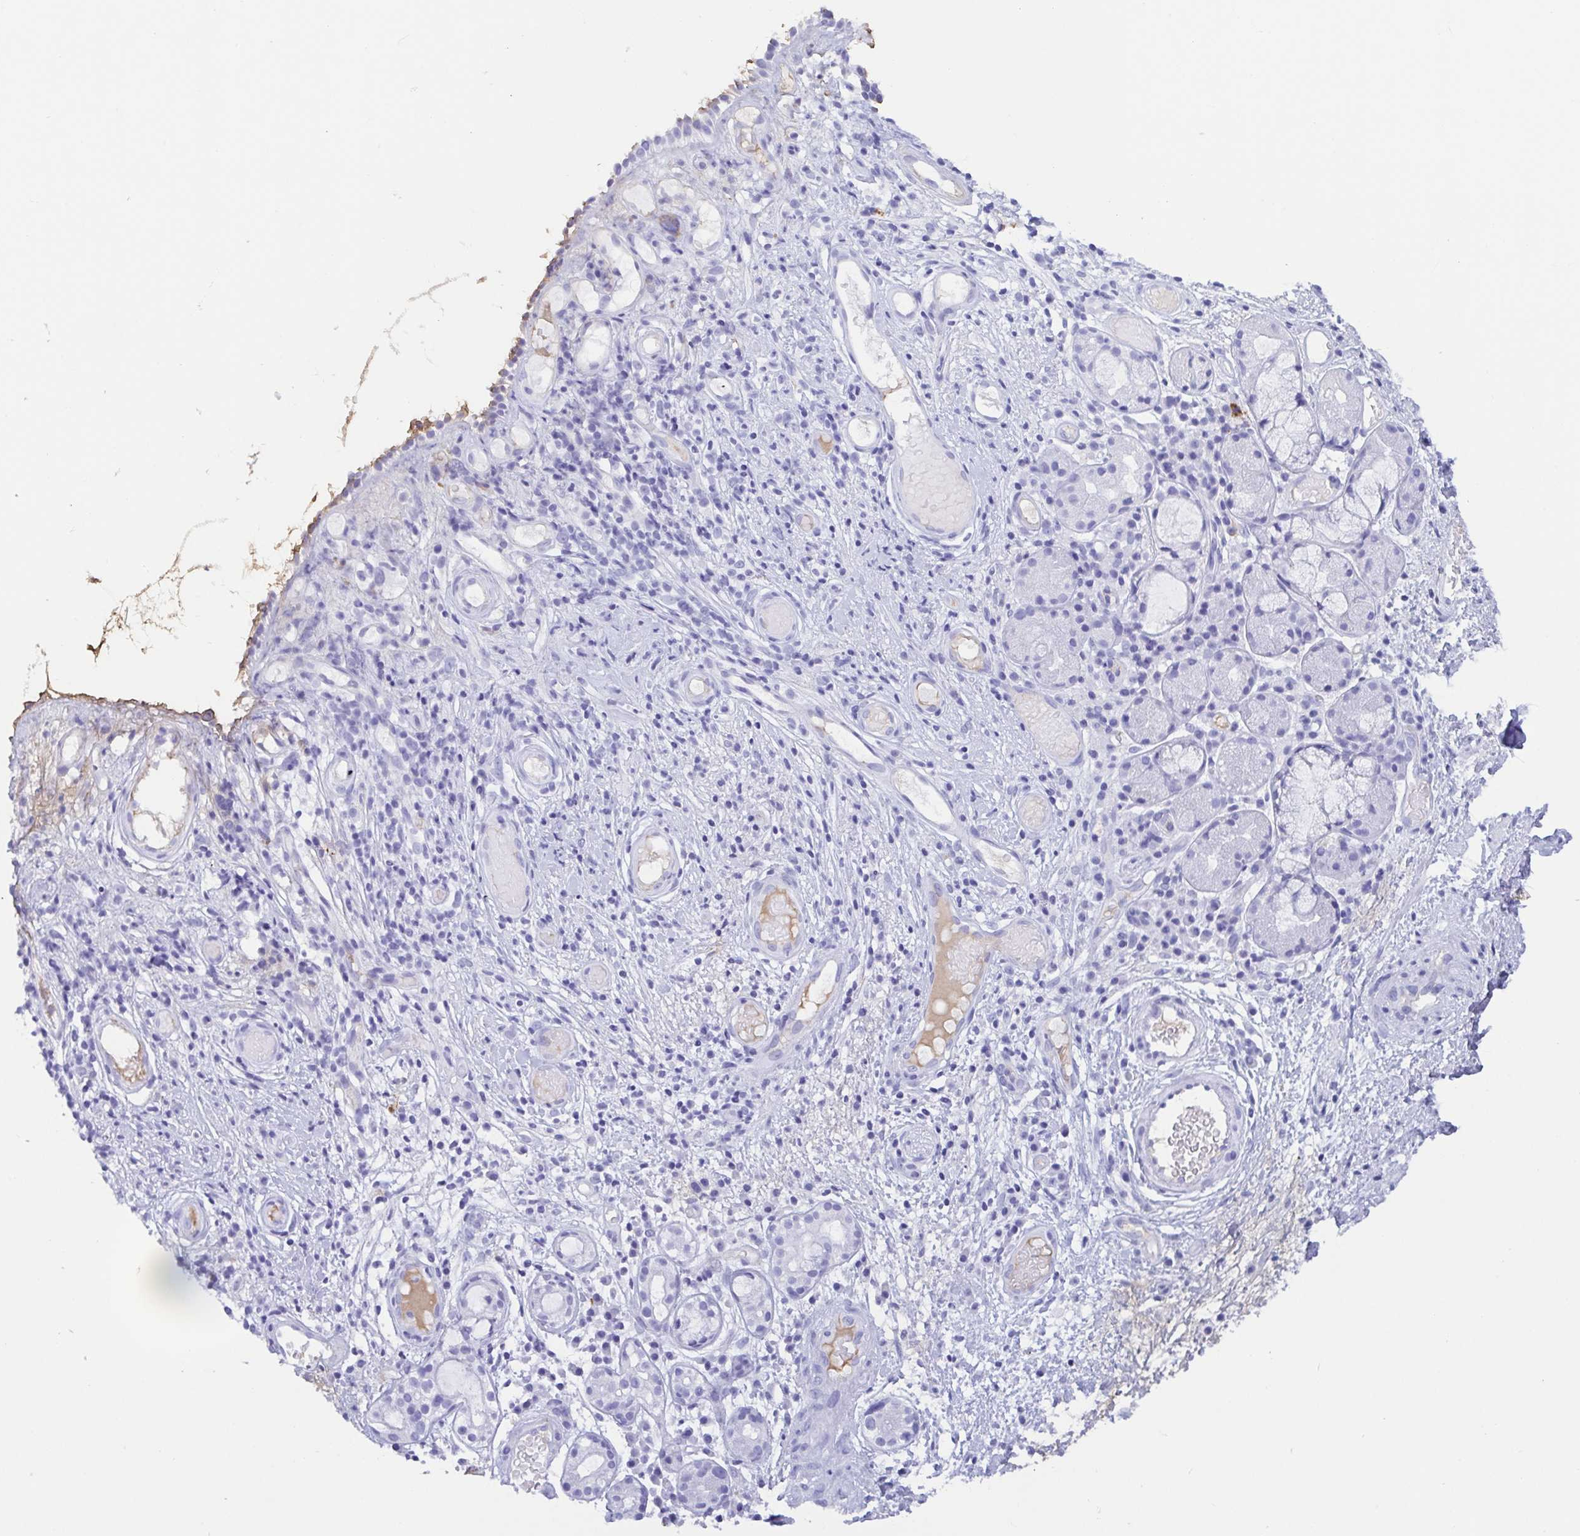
{"staining": {"intensity": "negative", "quantity": "none", "location": "none"}, "tissue": "nasopharynx", "cell_type": "Respiratory epithelial cells", "image_type": "normal", "snomed": [{"axis": "morphology", "description": "Normal tissue, NOS"}, {"axis": "morphology", "description": "Inflammation, NOS"}, {"axis": "topography", "description": "Nasopharynx"}], "caption": "IHC photomicrograph of unremarkable human nasopharynx stained for a protein (brown), which shows no staining in respiratory epithelial cells. (Immunohistochemistry, brightfield microscopy, high magnification).", "gene": "GKN1", "patient": {"sex": "male", "age": 54}}